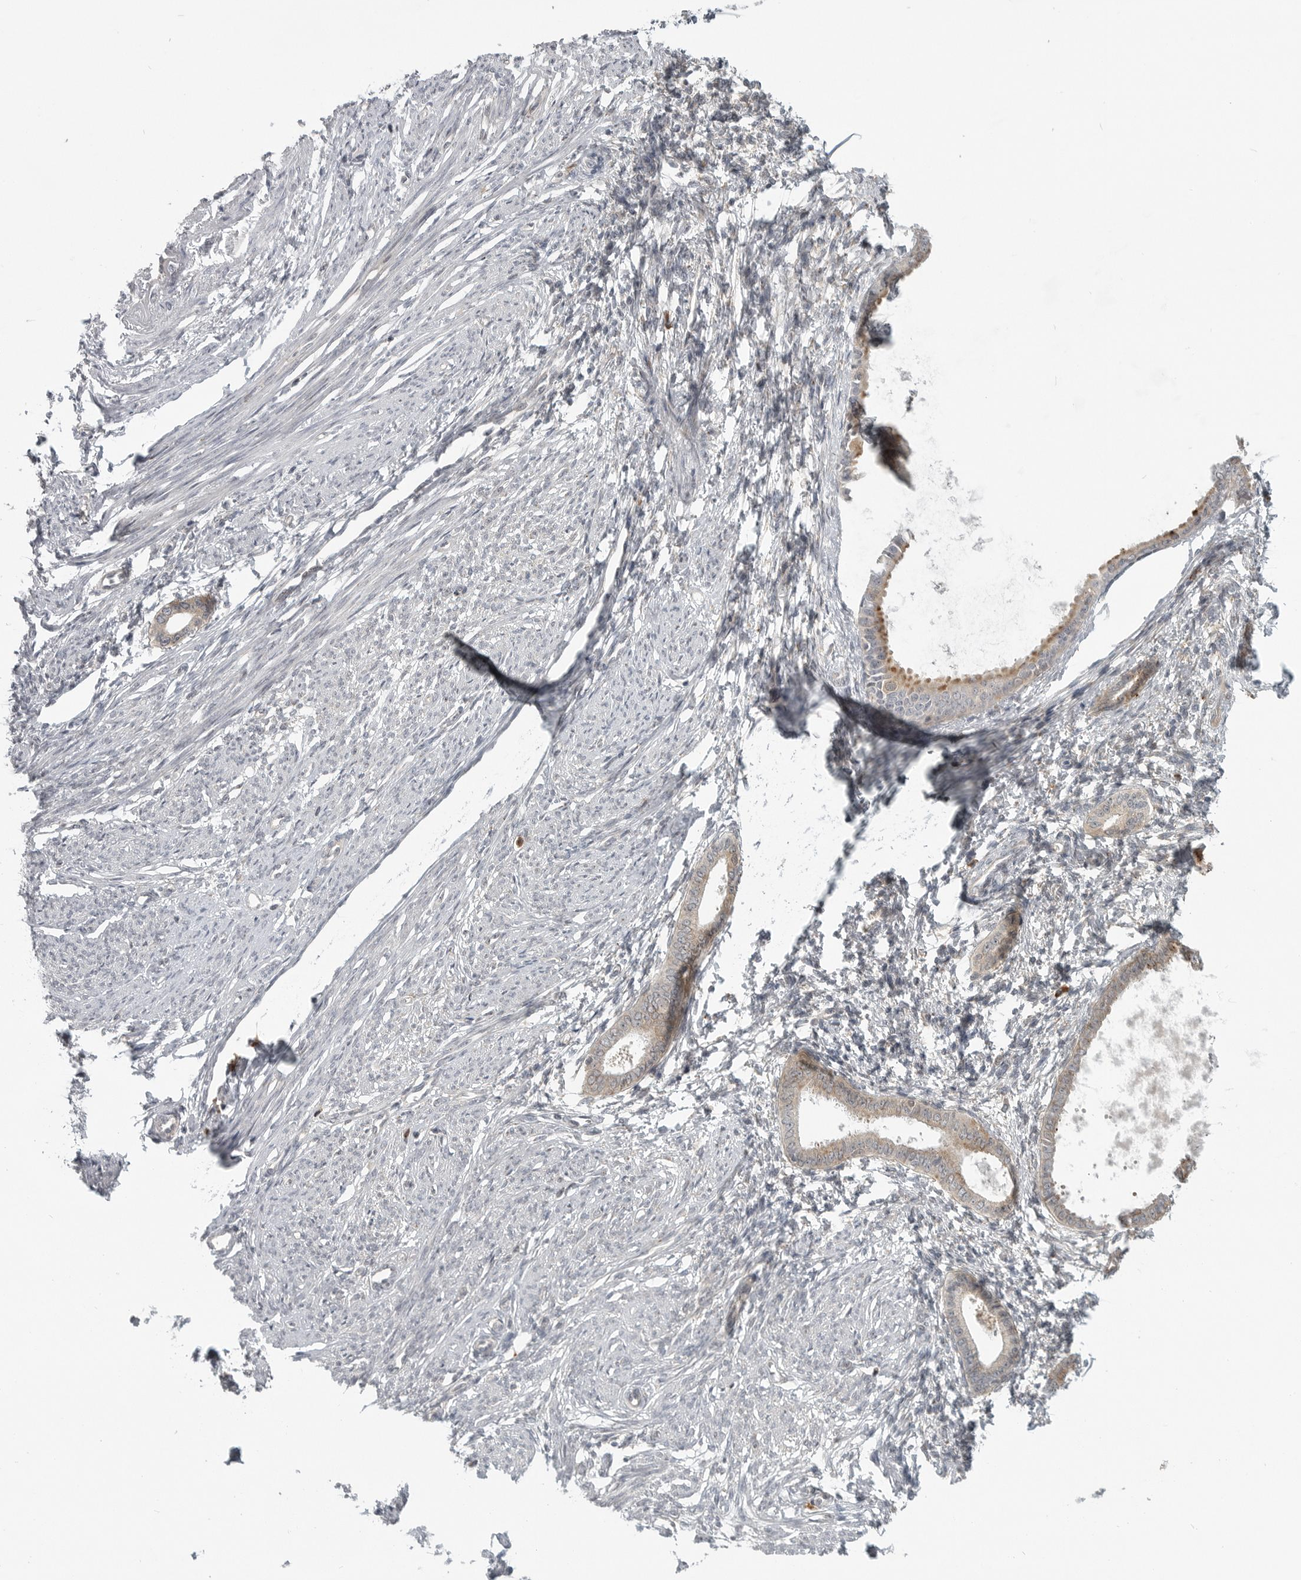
{"staining": {"intensity": "negative", "quantity": "none", "location": "none"}, "tissue": "endometrium", "cell_type": "Cells in endometrial stroma", "image_type": "normal", "snomed": [{"axis": "morphology", "description": "Normal tissue, NOS"}, {"axis": "topography", "description": "Endometrium"}], "caption": "Endometrium was stained to show a protein in brown. There is no significant positivity in cells in endometrial stroma. (DAB (3,3'-diaminobenzidine) immunohistochemistry (IHC) visualized using brightfield microscopy, high magnification).", "gene": "CEP295NL", "patient": {"sex": "female", "age": 56}}